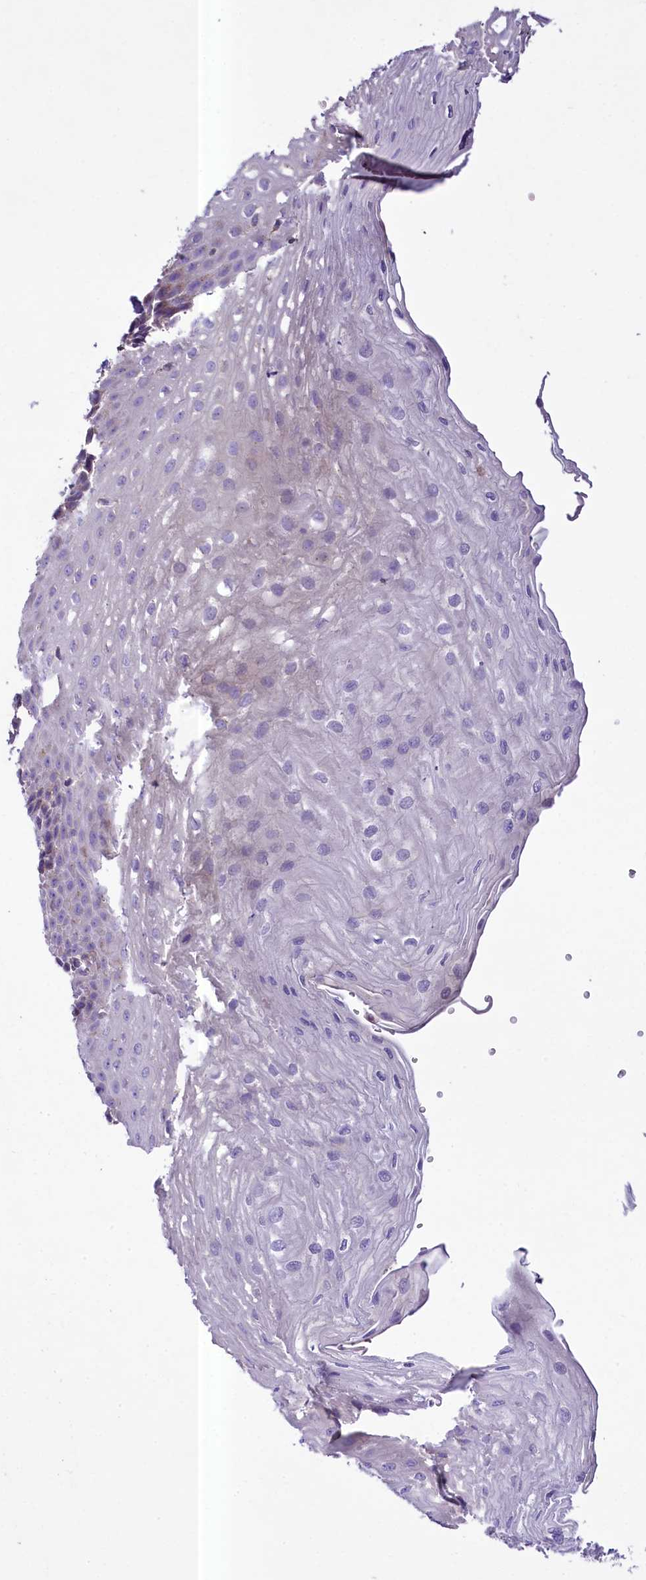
{"staining": {"intensity": "negative", "quantity": "none", "location": "none"}, "tissue": "esophagus", "cell_type": "Squamous epithelial cells", "image_type": "normal", "snomed": [{"axis": "morphology", "description": "Normal tissue, NOS"}, {"axis": "topography", "description": "Esophagus"}], "caption": "A high-resolution photomicrograph shows immunohistochemistry staining of normal esophagus, which demonstrates no significant expression in squamous epithelial cells.", "gene": "PEMT", "patient": {"sex": "female", "age": 66}}